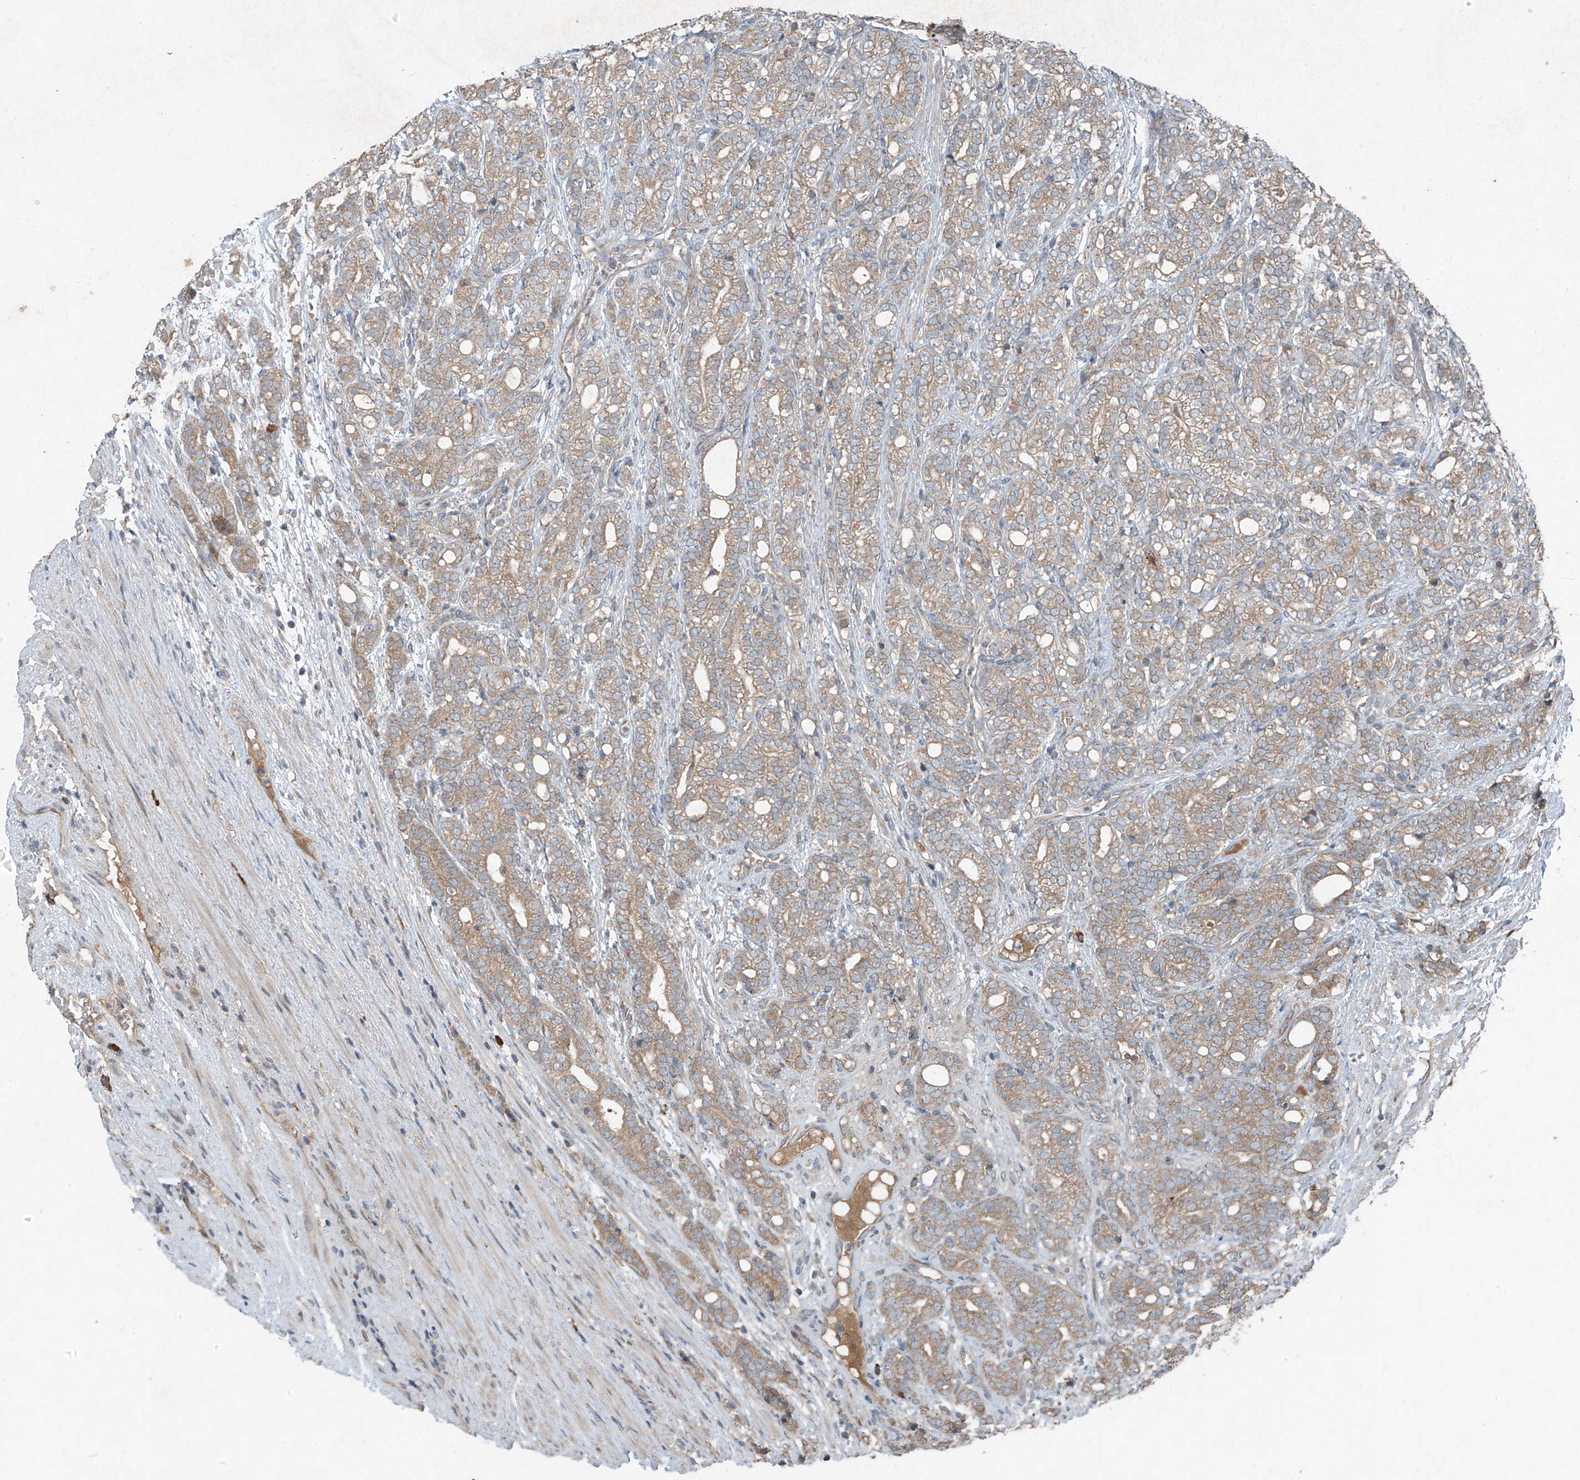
{"staining": {"intensity": "weak", "quantity": ">75%", "location": "cytoplasmic/membranous"}, "tissue": "prostate cancer", "cell_type": "Tumor cells", "image_type": "cancer", "snomed": [{"axis": "morphology", "description": "Adenocarcinoma, High grade"}, {"axis": "topography", "description": "Prostate"}], "caption": "This histopathology image shows immunohistochemistry (IHC) staining of prostate adenocarcinoma (high-grade), with low weak cytoplasmic/membranous expression in approximately >75% of tumor cells.", "gene": "FOXRED2", "patient": {"sex": "male", "age": 57}}